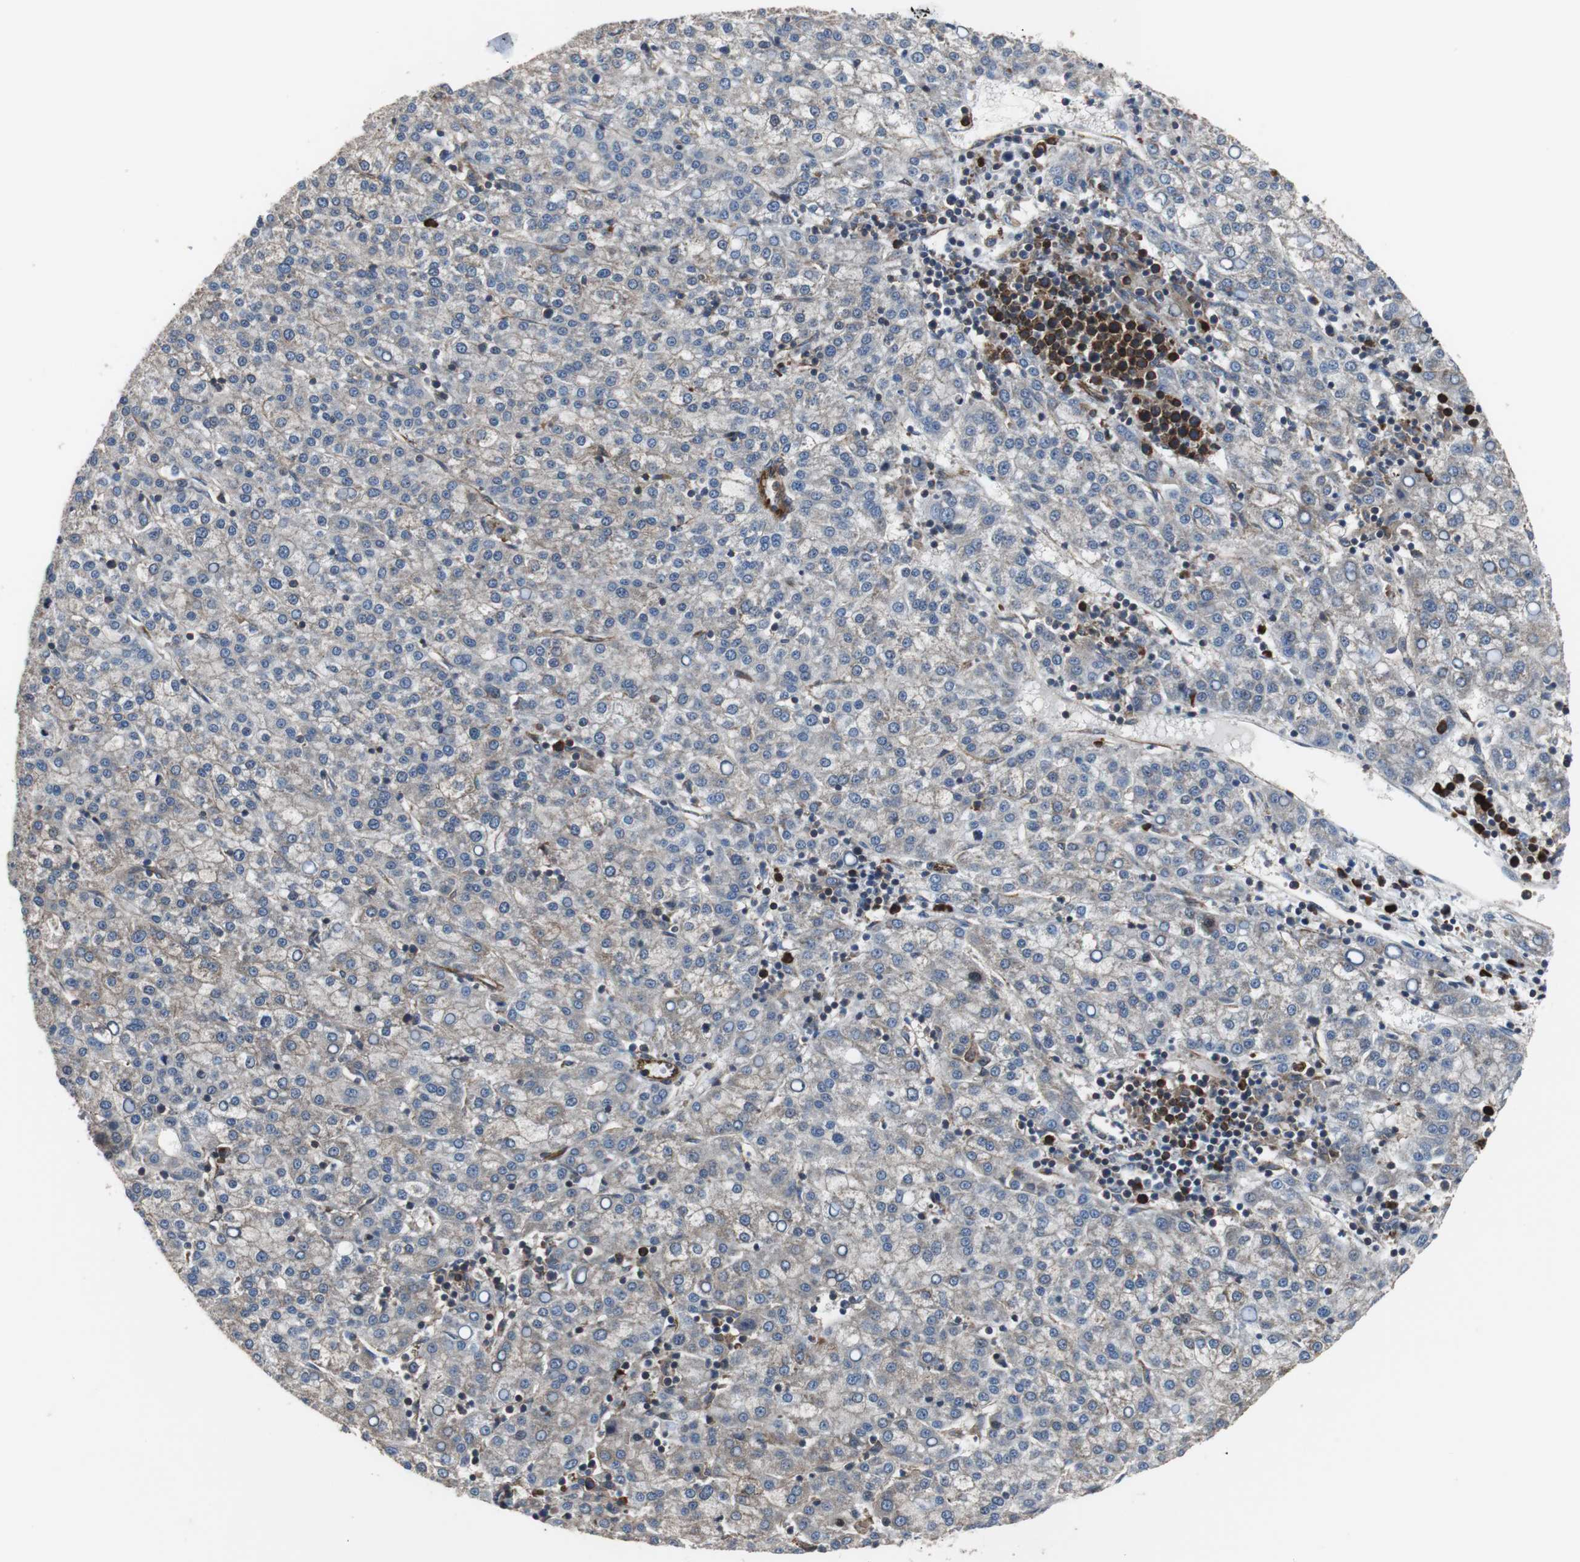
{"staining": {"intensity": "weak", "quantity": ">75%", "location": "cytoplasmic/membranous"}, "tissue": "liver cancer", "cell_type": "Tumor cells", "image_type": "cancer", "snomed": [{"axis": "morphology", "description": "Carcinoma, Hepatocellular, NOS"}, {"axis": "topography", "description": "Liver"}], "caption": "Immunohistochemical staining of human hepatocellular carcinoma (liver) displays weak cytoplasmic/membranous protein positivity in about >75% of tumor cells.", "gene": "PLCG2", "patient": {"sex": "female", "age": 58}}